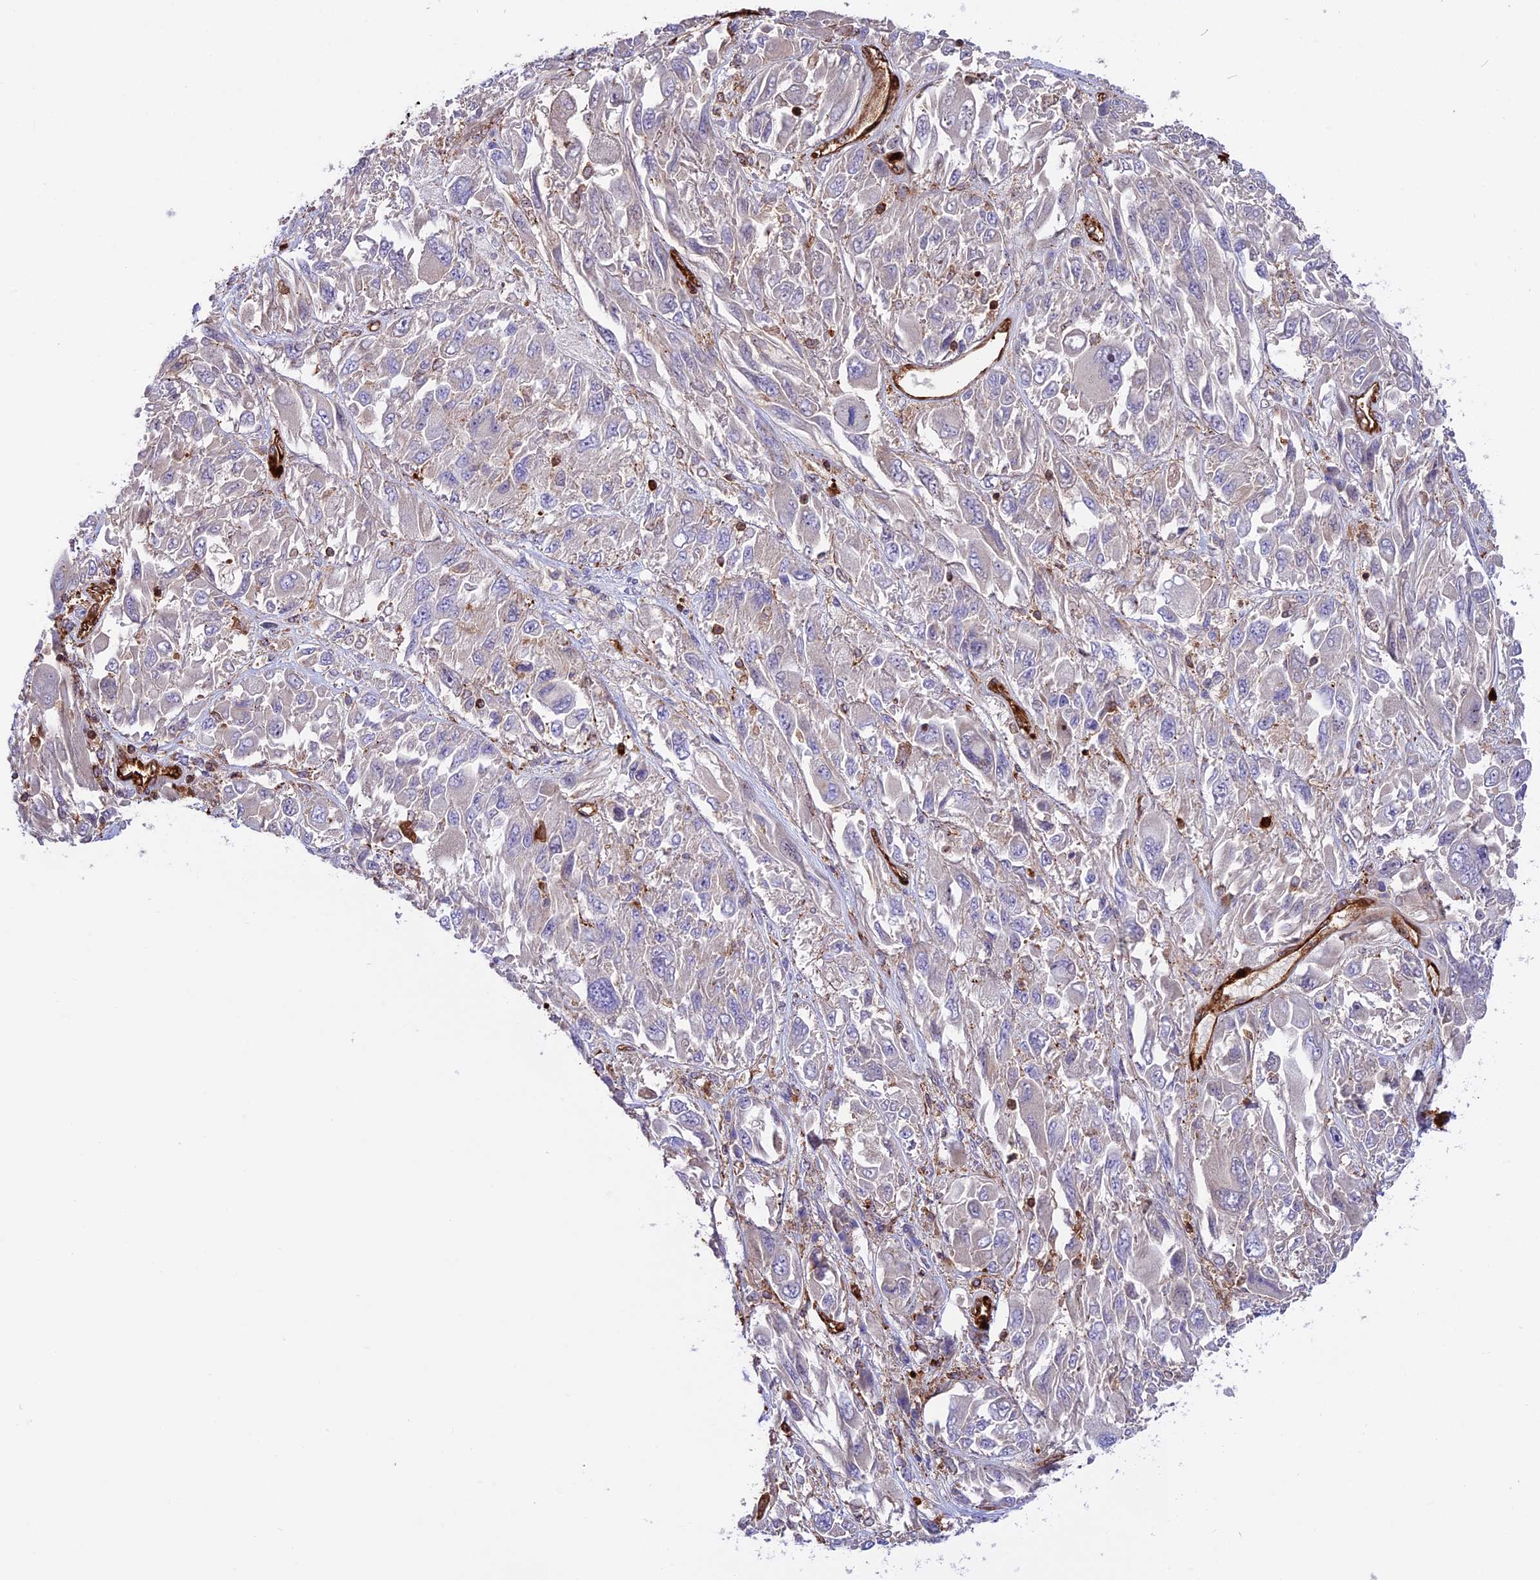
{"staining": {"intensity": "negative", "quantity": "none", "location": "none"}, "tissue": "melanoma", "cell_type": "Tumor cells", "image_type": "cancer", "snomed": [{"axis": "morphology", "description": "Malignant melanoma, NOS"}, {"axis": "topography", "description": "Skin"}], "caption": "Malignant melanoma was stained to show a protein in brown. There is no significant staining in tumor cells.", "gene": "CD99L2", "patient": {"sex": "female", "age": 91}}